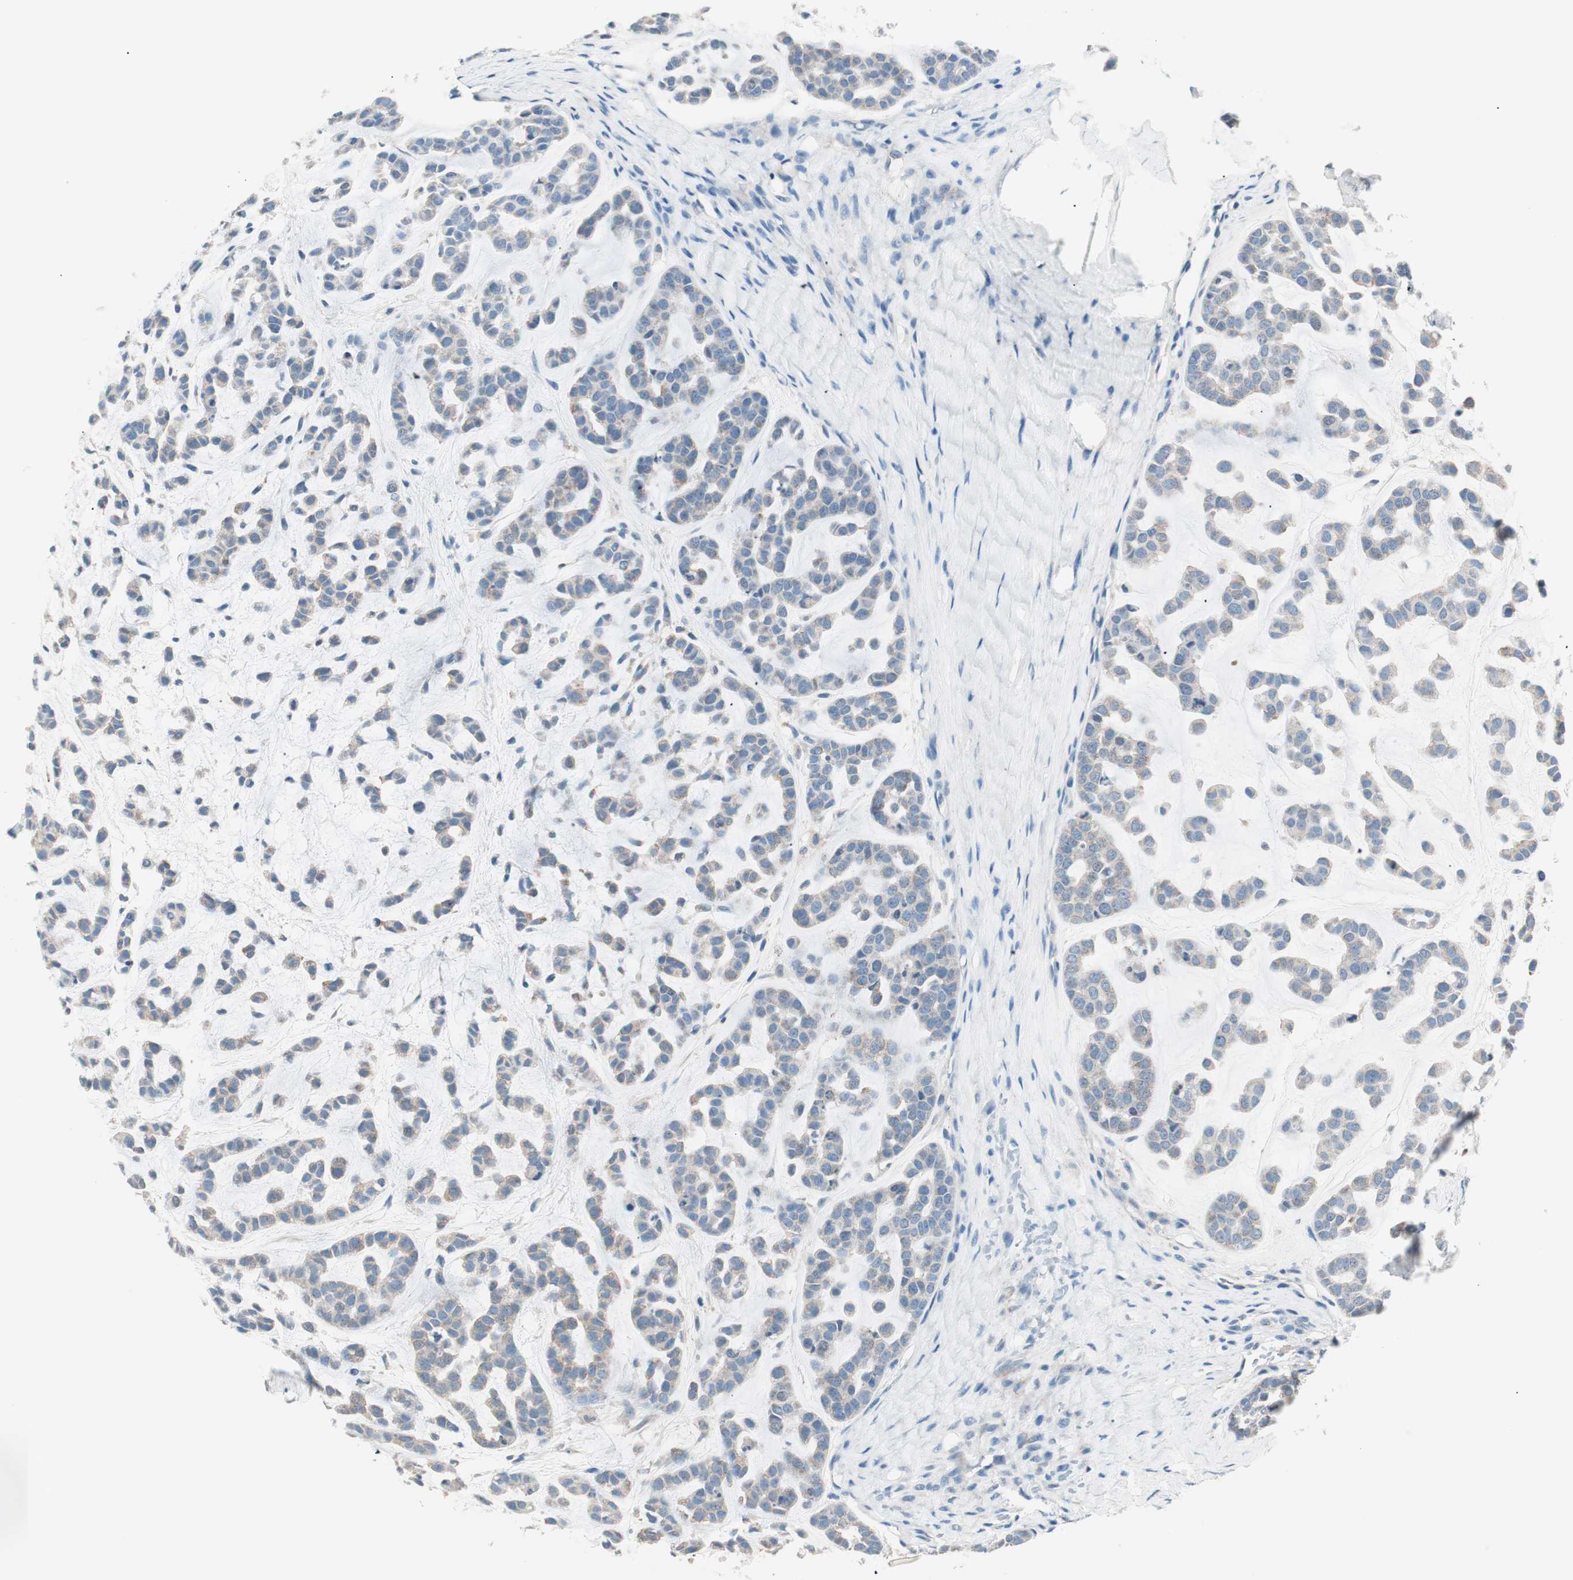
{"staining": {"intensity": "weak", "quantity": "25%-75%", "location": "cytoplasmic/membranous"}, "tissue": "head and neck cancer", "cell_type": "Tumor cells", "image_type": "cancer", "snomed": [{"axis": "morphology", "description": "Adenocarcinoma, NOS"}, {"axis": "morphology", "description": "Adenoma, NOS"}, {"axis": "topography", "description": "Head-Neck"}], "caption": "IHC micrograph of head and neck adenoma stained for a protein (brown), which demonstrates low levels of weak cytoplasmic/membranous staining in approximately 25%-75% of tumor cells.", "gene": "RAD54B", "patient": {"sex": "female", "age": 55}}